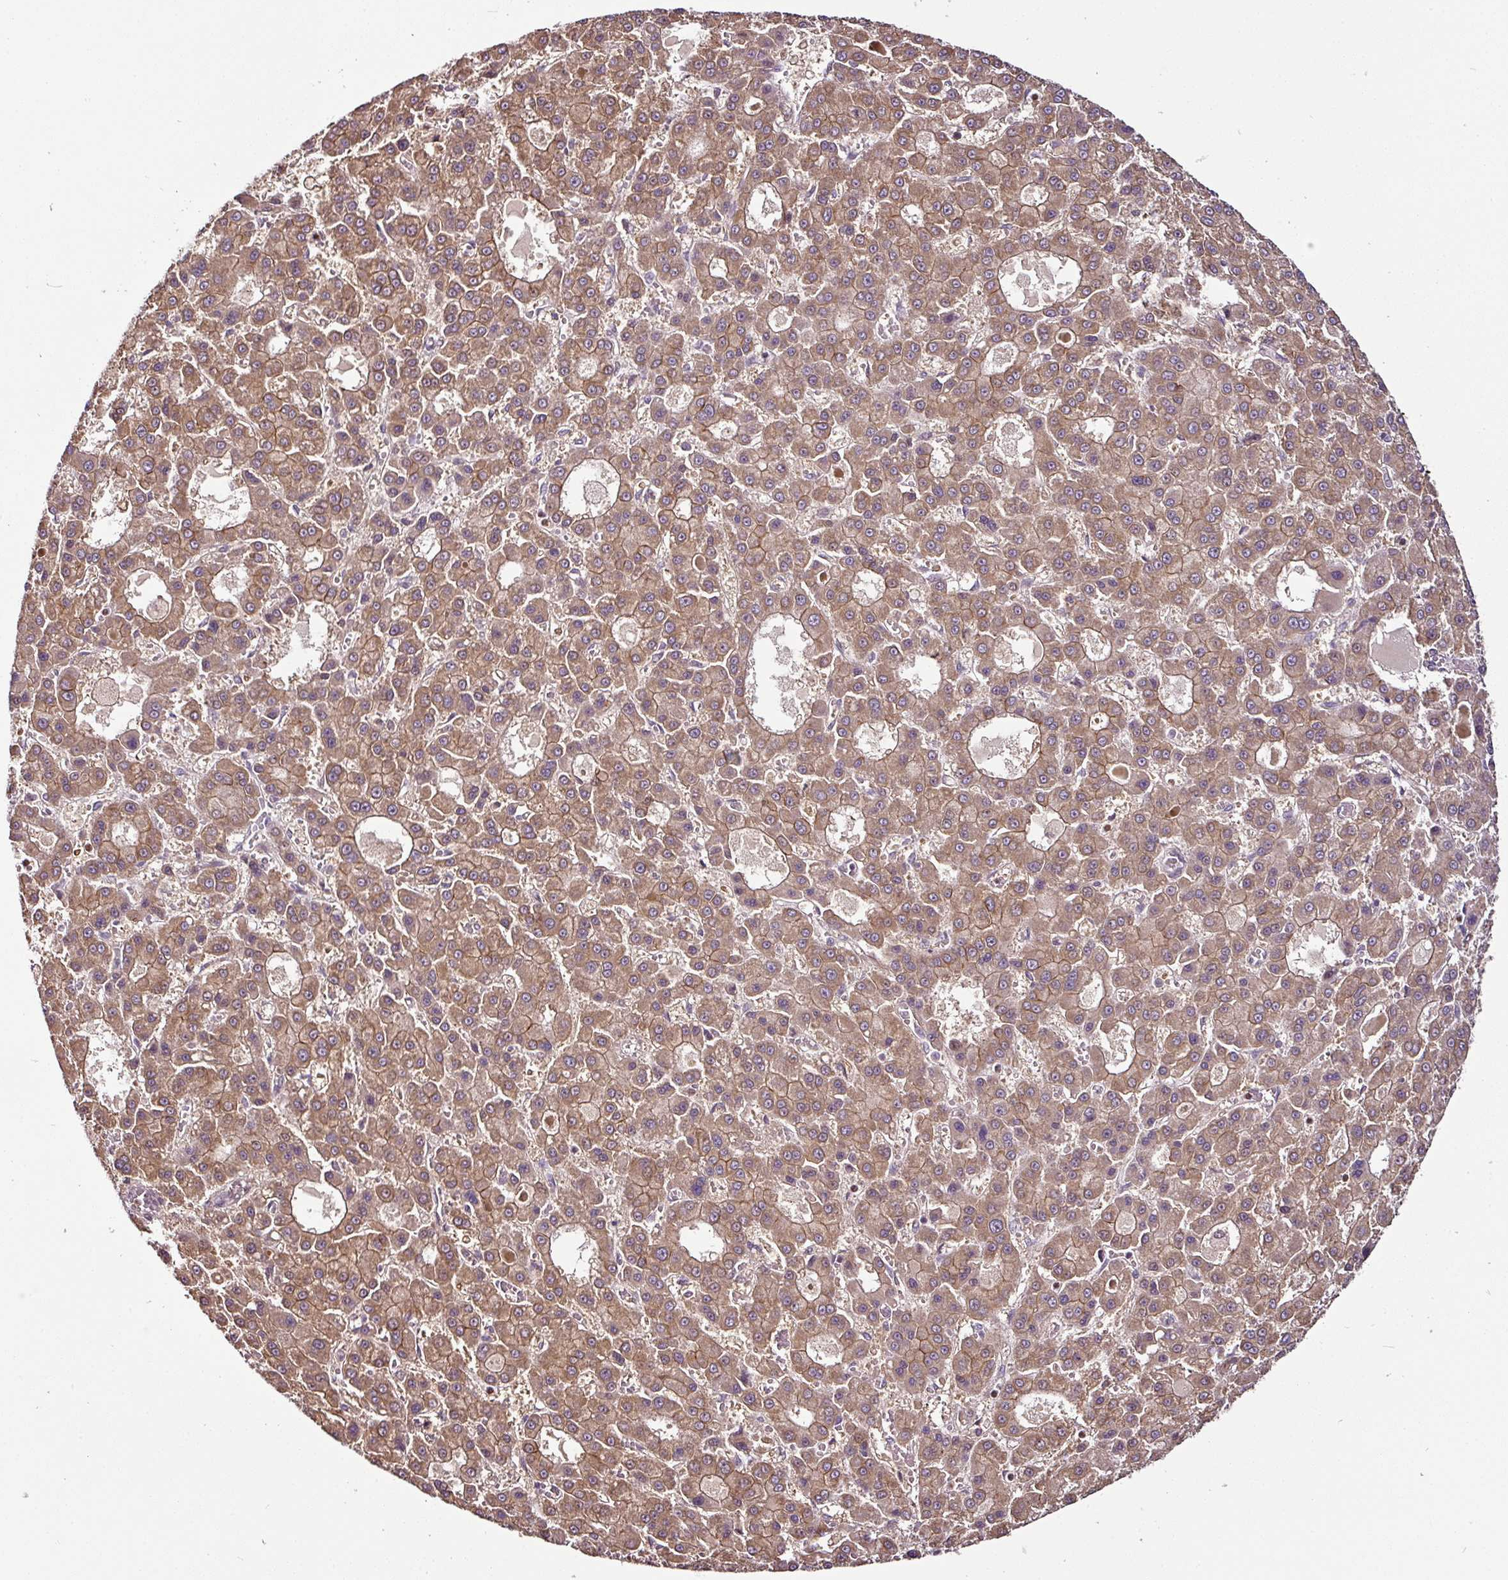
{"staining": {"intensity": "moderate", "quantity": ">75%", "location": "cytoplasmic/membranous"}, "tissue": "liver cancer", "cell_type": "Tumor cells", "image_type": "cancer", "snomed": [{"axis": "morphology", "description": "Carcinoma, Hepatocellular, NOS"}, {"axis": "topography", "description": "Liver"}], "caption": "Moderate cytoplasmic/membranous expression is appreciated in approximately >75% of tumor cells in liver hepatocellular carcinoma.", "gene": "DCAF13", "patient": {"sex": "male", "age": 70}}